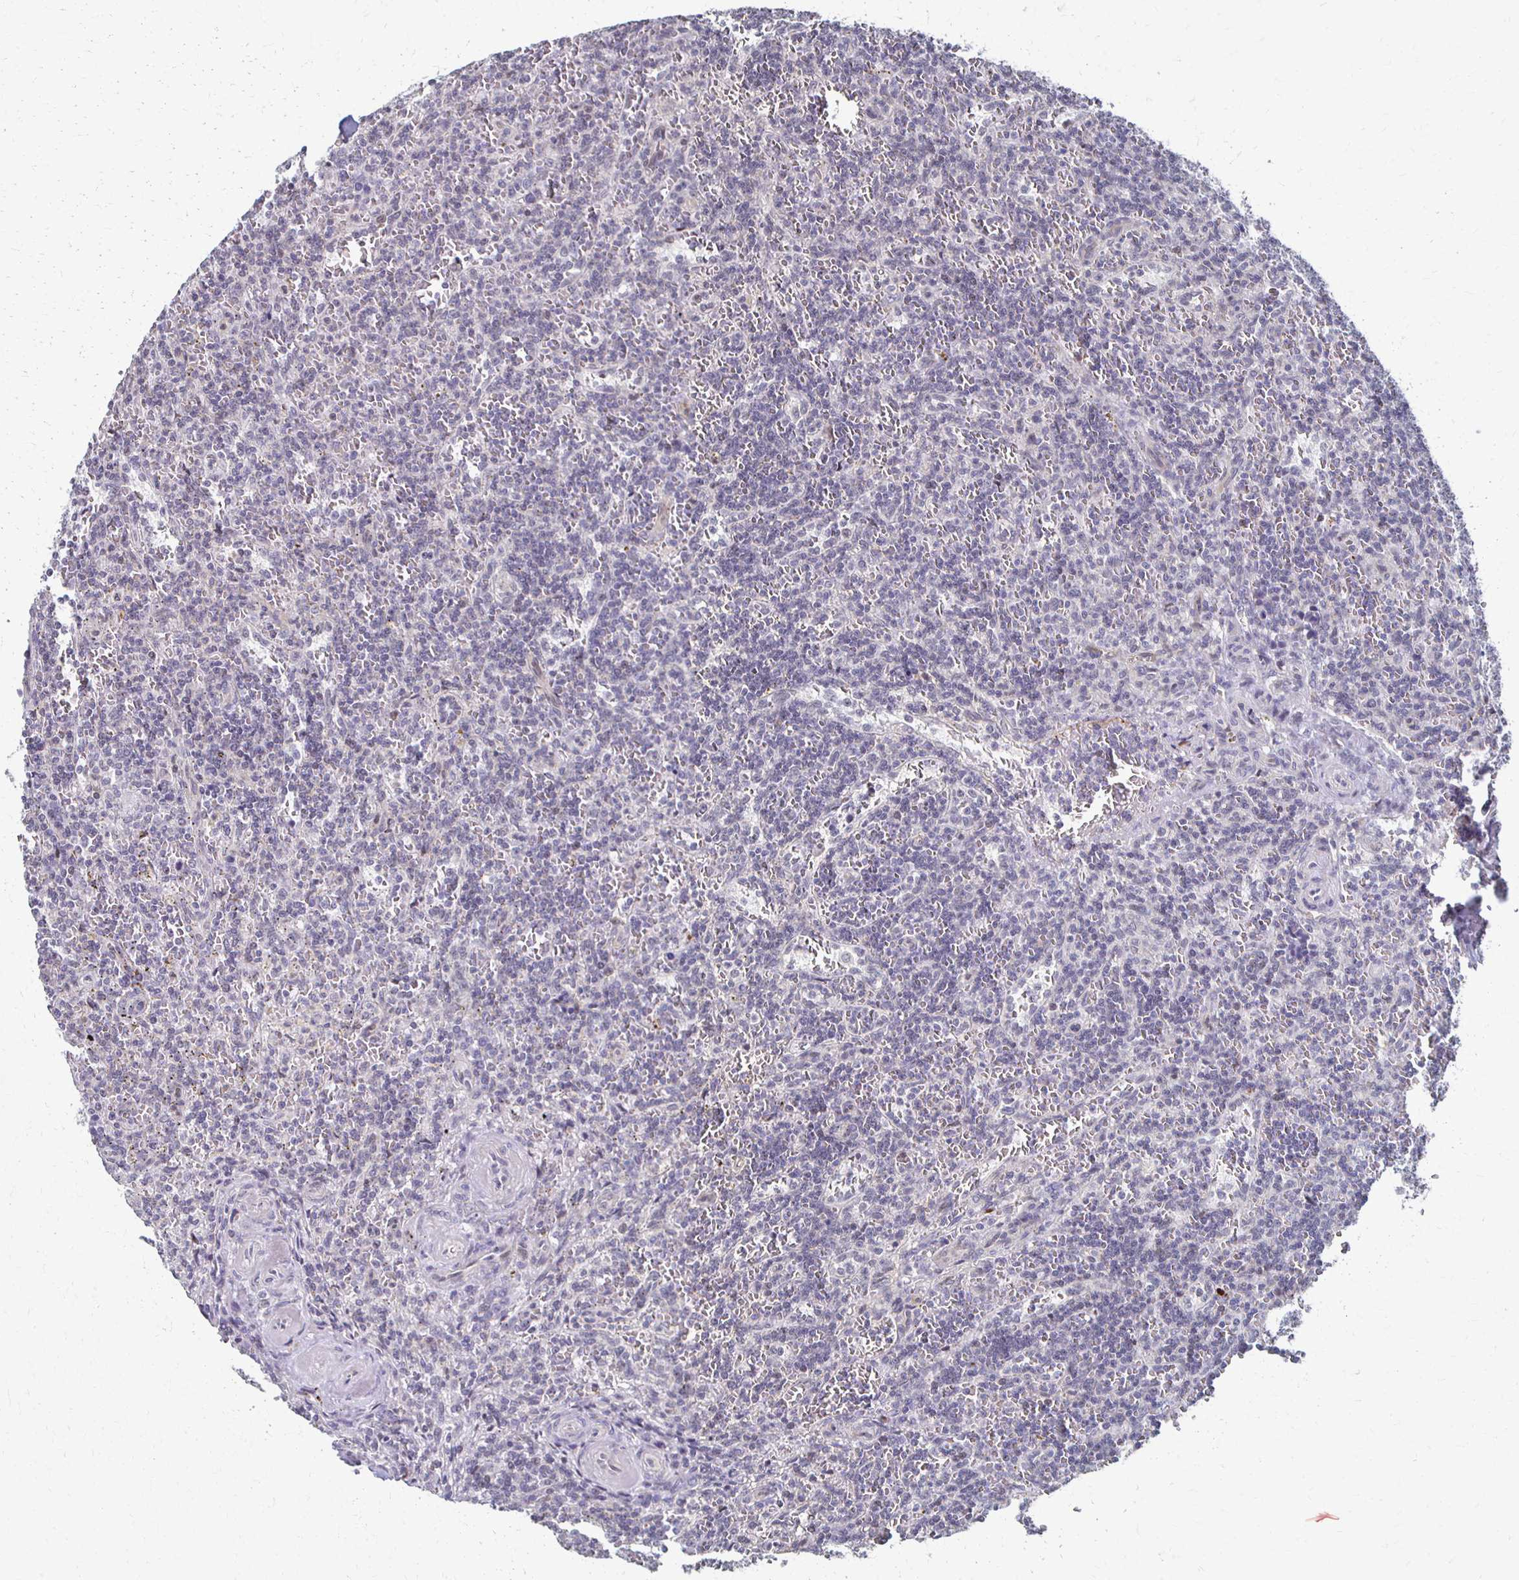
{"staining": {"intensity": "negative", "quantity": "none", "location": "none"}, "tissue": "lymphoma", "cell_type": "Tumor cells", "image_type": "cancer", "snomed": [{"axis": "morphology", "description": "Malignant lymphoma, non-Hodgkin's type, Low grade"}, {"axis": "topography", "description": "Spleen"}], "caption": "Tumor cells show no significant protein expression in malignant lymphoma, non-Hodgkin's type (low-grade). The staining is performed using DAB (3,3'-diaminobenzidine) brown chromogen with nuclei counter-stained in using hematoxylin.", "gene": "DAB1", "patient": {"sex": "male", "age": 73}}